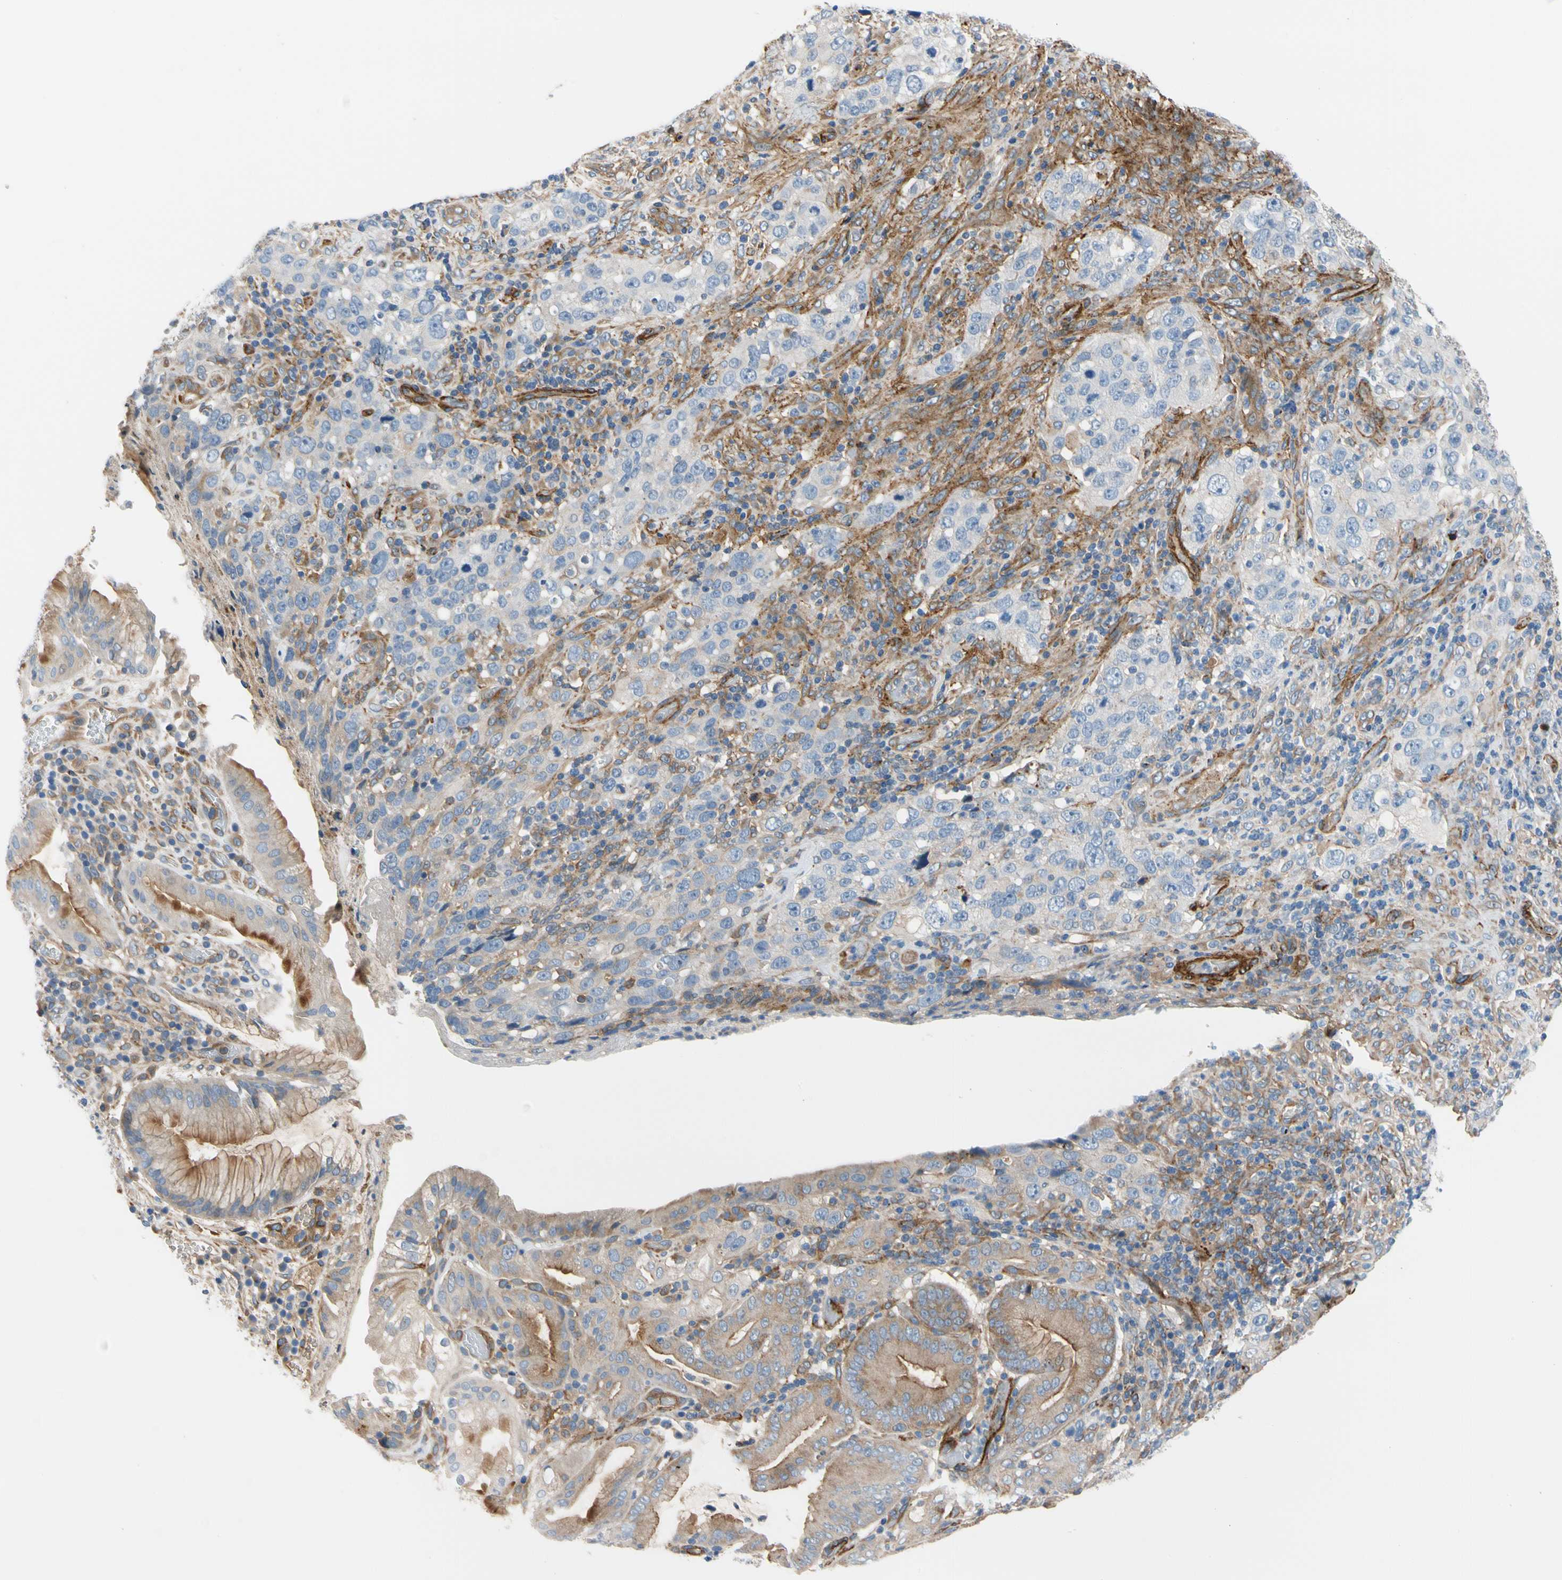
{"staining": {"intensity": "negative", "quantity": "none", "location": "none"}, "tissue": "stomach cancer", "cell_type": "Tumor cells", "image_type": "cancer", "snomed": [{"axis": "morphology", "description": "Normal tissue, NOS"}, {"axis": "morphology", "description": "Adenocarcinoma, NOS"}, {"axis": "topography", "description": "Stomach"}], "caption": "High power microscopy image of an IHC photomicrograph of adenocarcinoma (stomach), revealing no significant expression in tumor cells.", "gene": "ENTREP3", "patient": {"sex": "male", "age": 48}}